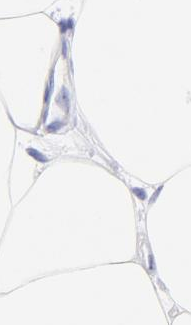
{"staining": {"intensity": "negative", "quantity": "none", "location": "none"}, "tissue": "adipose tissue", "cell_type": "Adipocytes", "image_type": "normal", "snomed": [{"axis": "morphology", "description": "Normal tissue, NOS"}, {"axis": "morphology", "description": "Duct carcinoma"}, {"axis": "topography", "description": "Breast"}, {"axis": "topography", "description": "Adipose tissue"}], "caption": "Protein analysis of normal adipose tissue demonstrates no significant positivity in adipocytes. (DAB immunohistochemistry (IHC), high magnification).", "gene": "KRT19", "patient": {"sex": "female", "age": 37}}